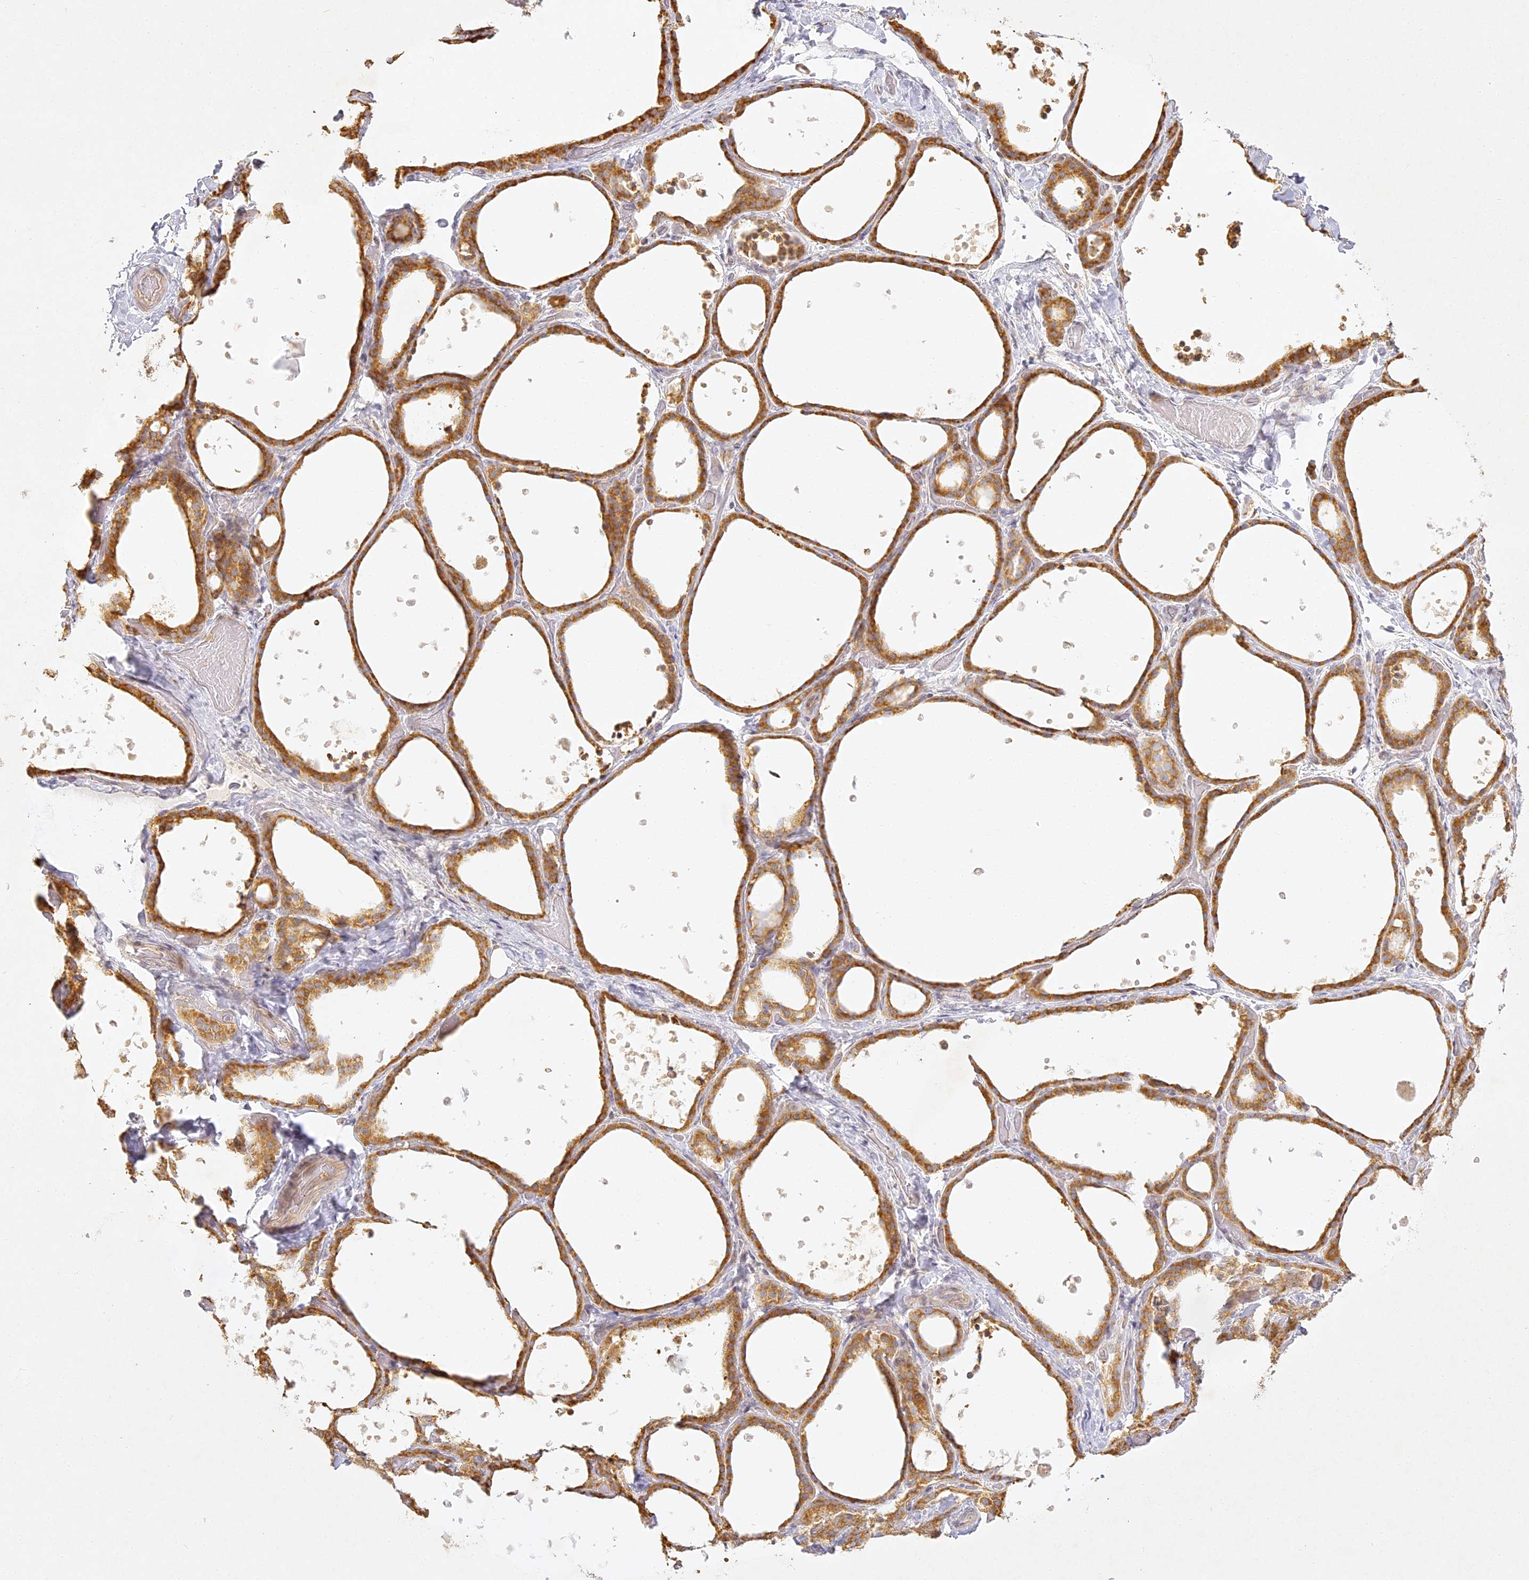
{"staining": {"intensity": "moderate", "quantity": ">75%", "location": "cytoplasmic/membranous"}, "tissue": "thyroid gland", "cell_type": "Glandular cells", "image_type": "normal", "snomed": [{"axis": "morphology", "description": "Normal tissue, NOS"}, {"axis": "topography", "description": "Thyroid gland"}], "caption": "Glandular cells show medium levels of moderate cytoplasmic/membranous positivity in about >75% of cells in normal thyroid gland.", "gene": "SLC30A5", "patient": {"sex": "female", "age": 44}}